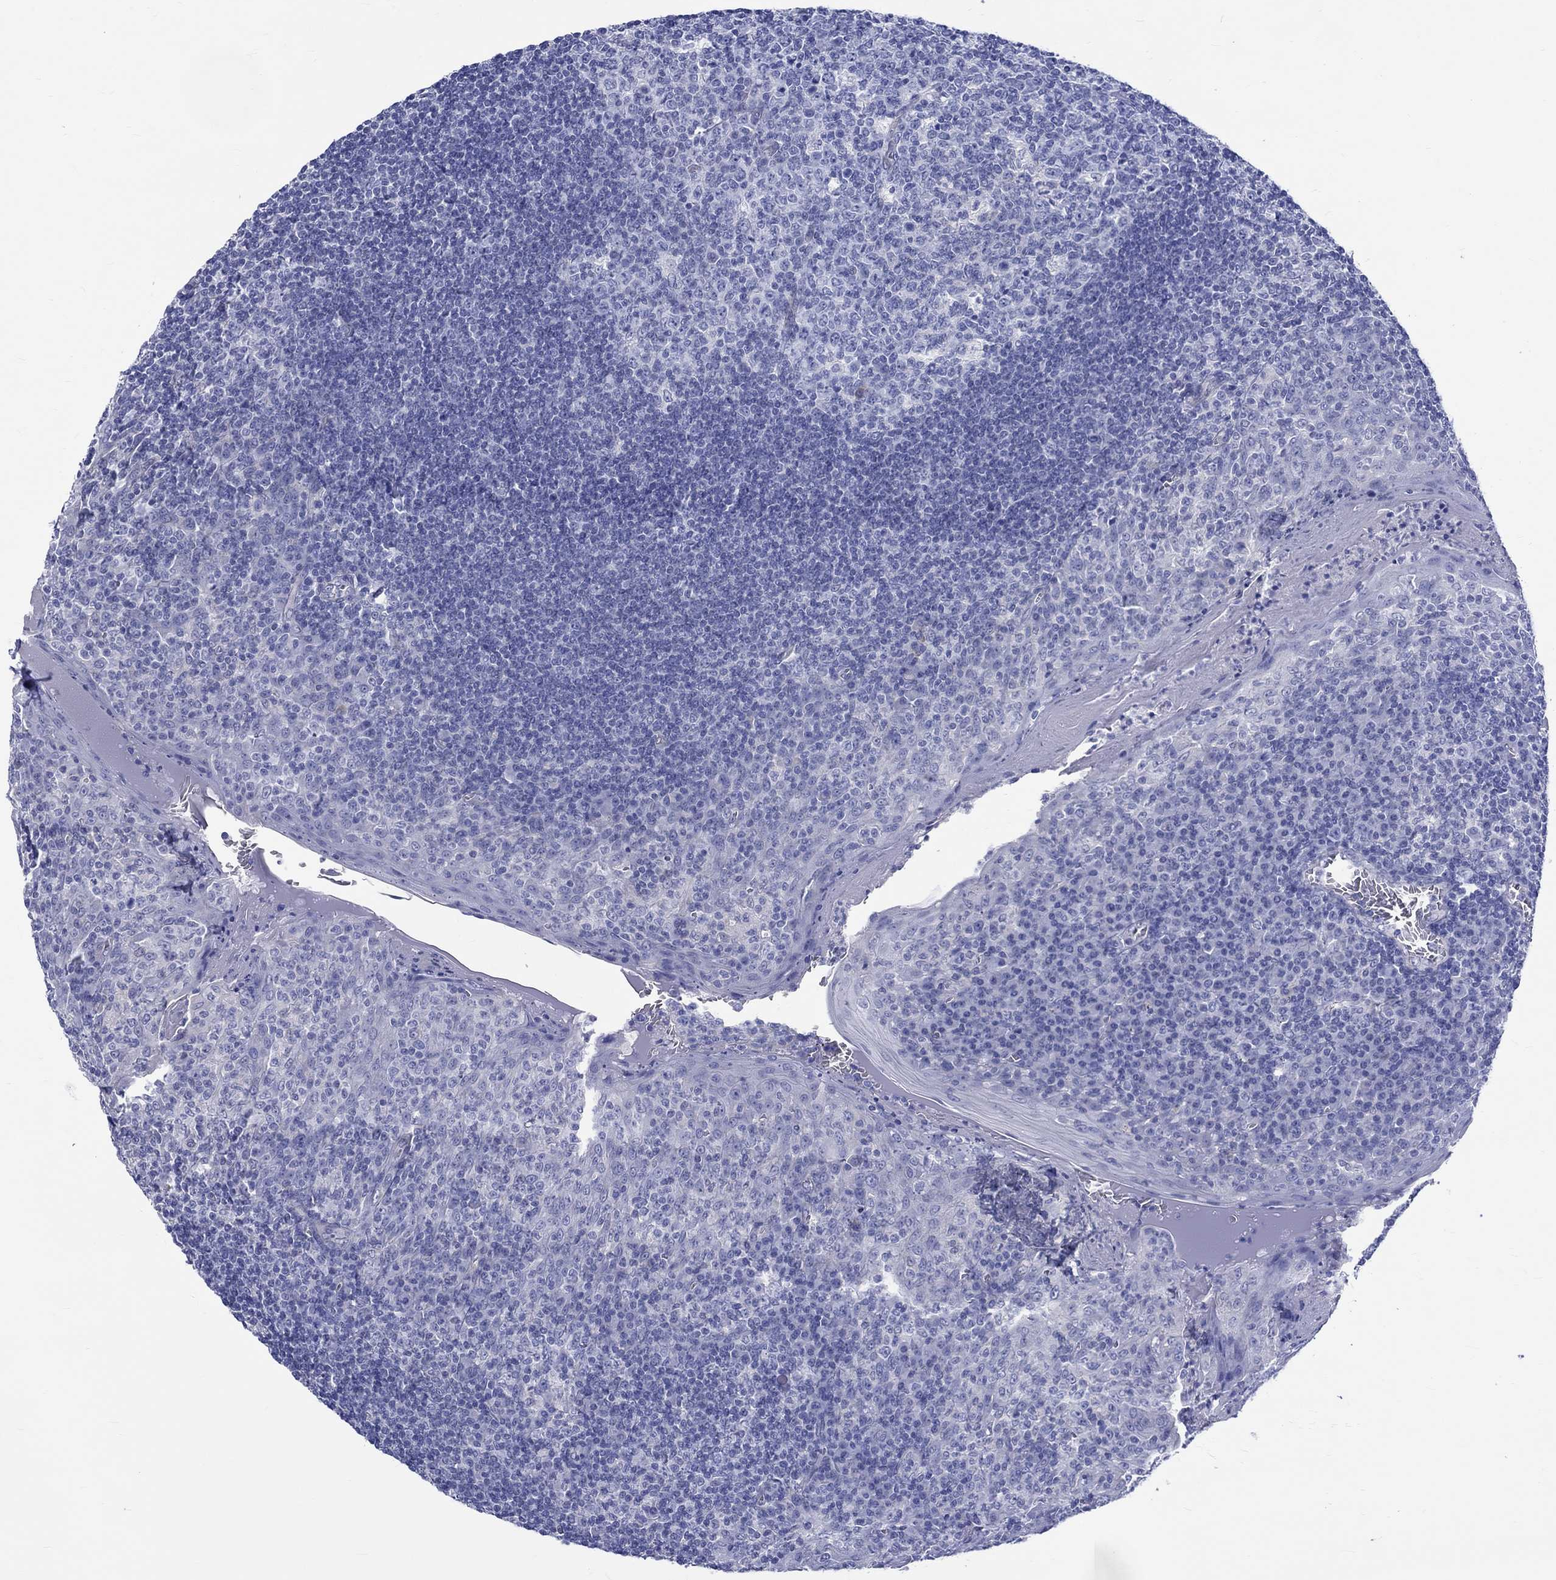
{"staining": {"intensity": "negative", "quantity": "none", "location": "none"}, "tissue": "tonsil", "cell_type": "Germinal center cells", "image_type": "normal", "snomed": [{"axis": "morphology", "description": "Normal tissue, NOS"}, {"axis": "topography", "description": "Tonsil"}], "caption": "An immunohistochemistry (IHC) histopathology image of unremarkable tonsil is shown. There is no staining in germinal center cells of tonsil. Brightfield microscopy of immunohistochemistry stained with DAB (brown) and hematoxylin (blue), captured at high magnification.", "gene": "SH2D7", "patient": {"sex": "female", "age": 13}}